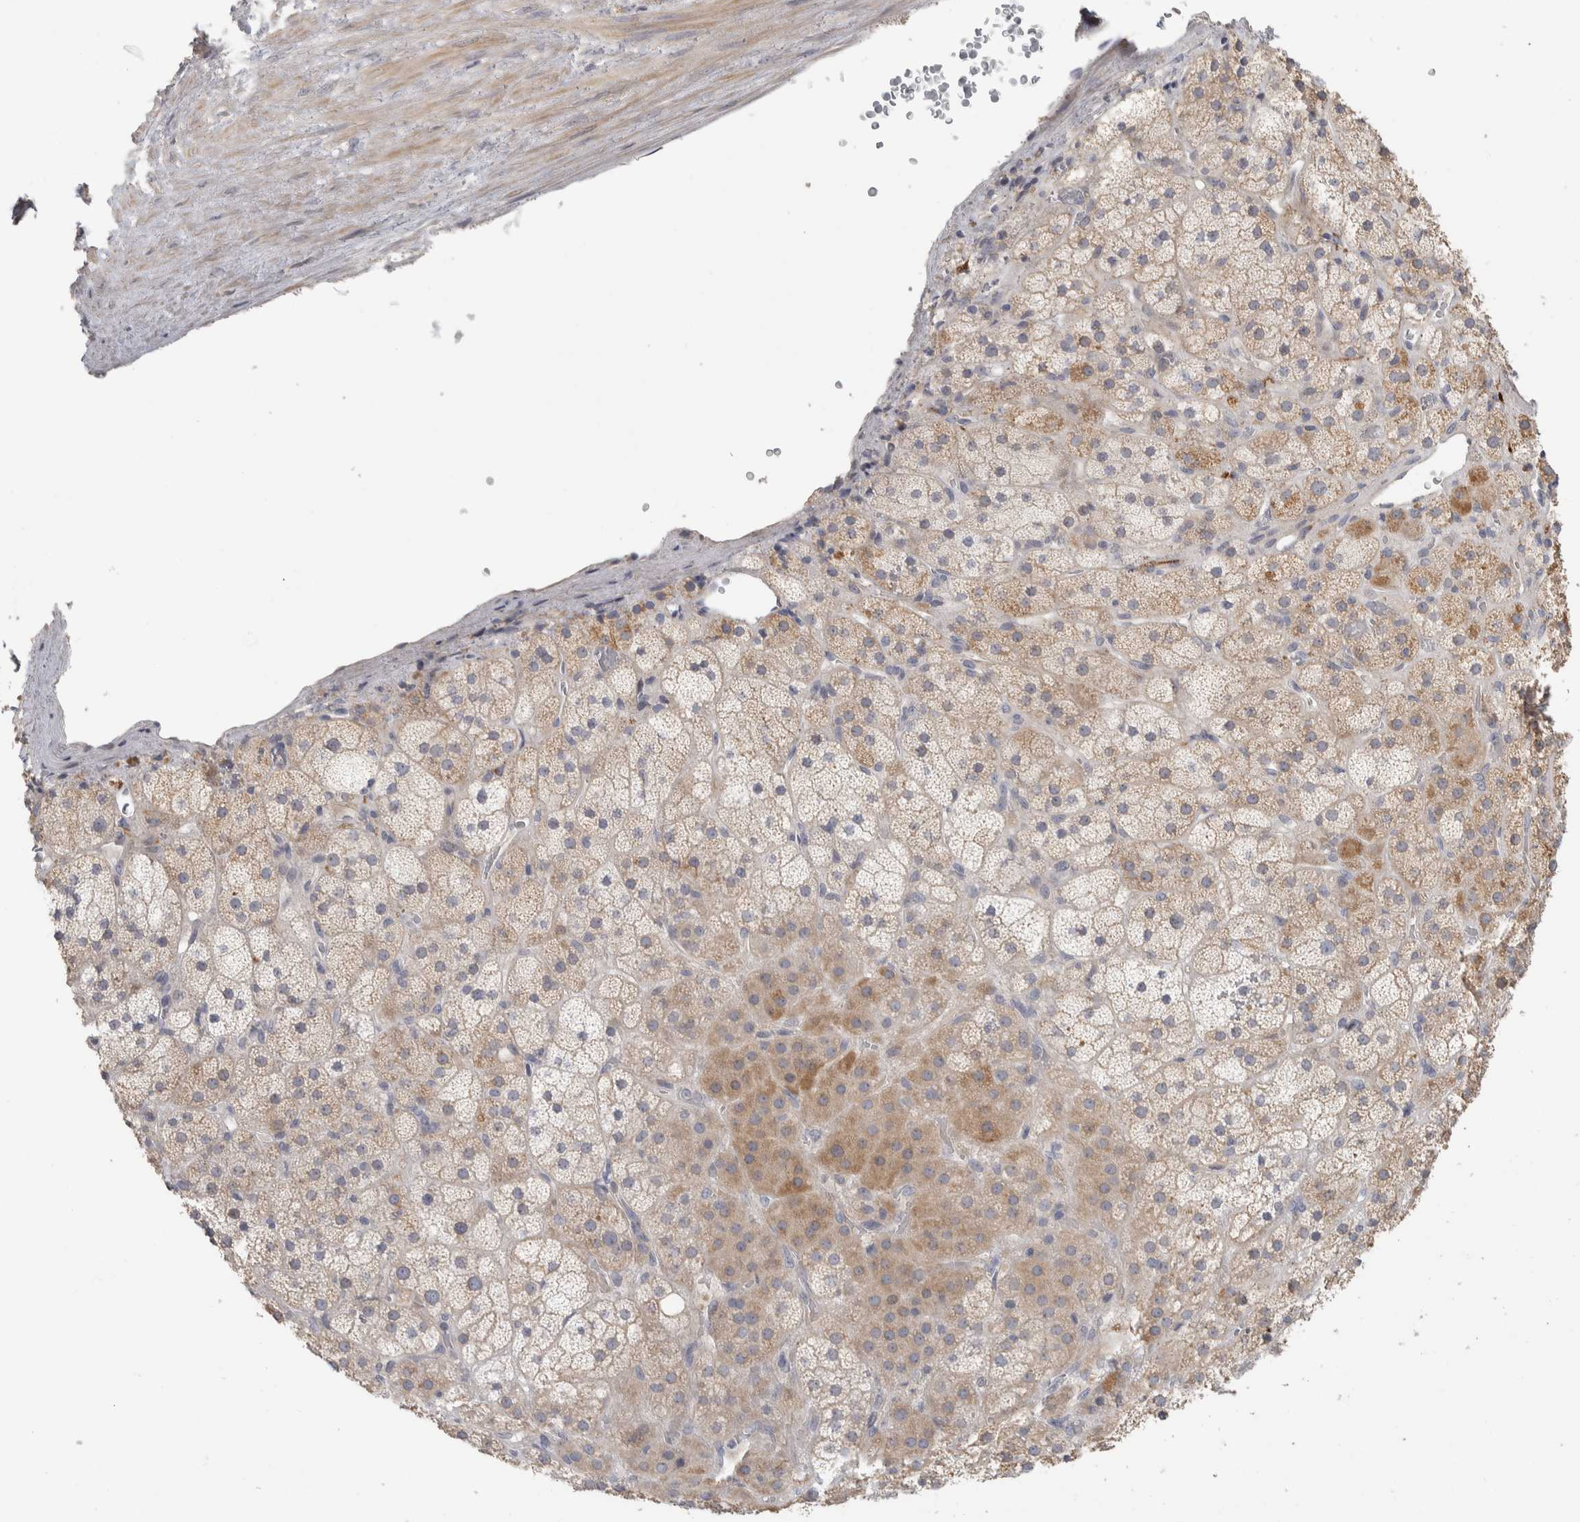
{"staining": {"intensity": "moderate", "quantity": "25%-75%", "location": "cytoplasmic/membranous"}, "tissue": "adrenal gland", "cell_type": "Glandular cells", "image_type": "normal", "snomed": [{"axis": "morphology", "description": "Normal tissue, NOS"}, {"axis": "topography", "description": "Adrenal gland"}], "caption": "Unremarkable adrenal gland reveals moderate cytoplasmic/membranous positivity in approximately 25%-75% of glandular cells.", "gene": "DCXR", "patient": {"sex": "male", "age": 57}}